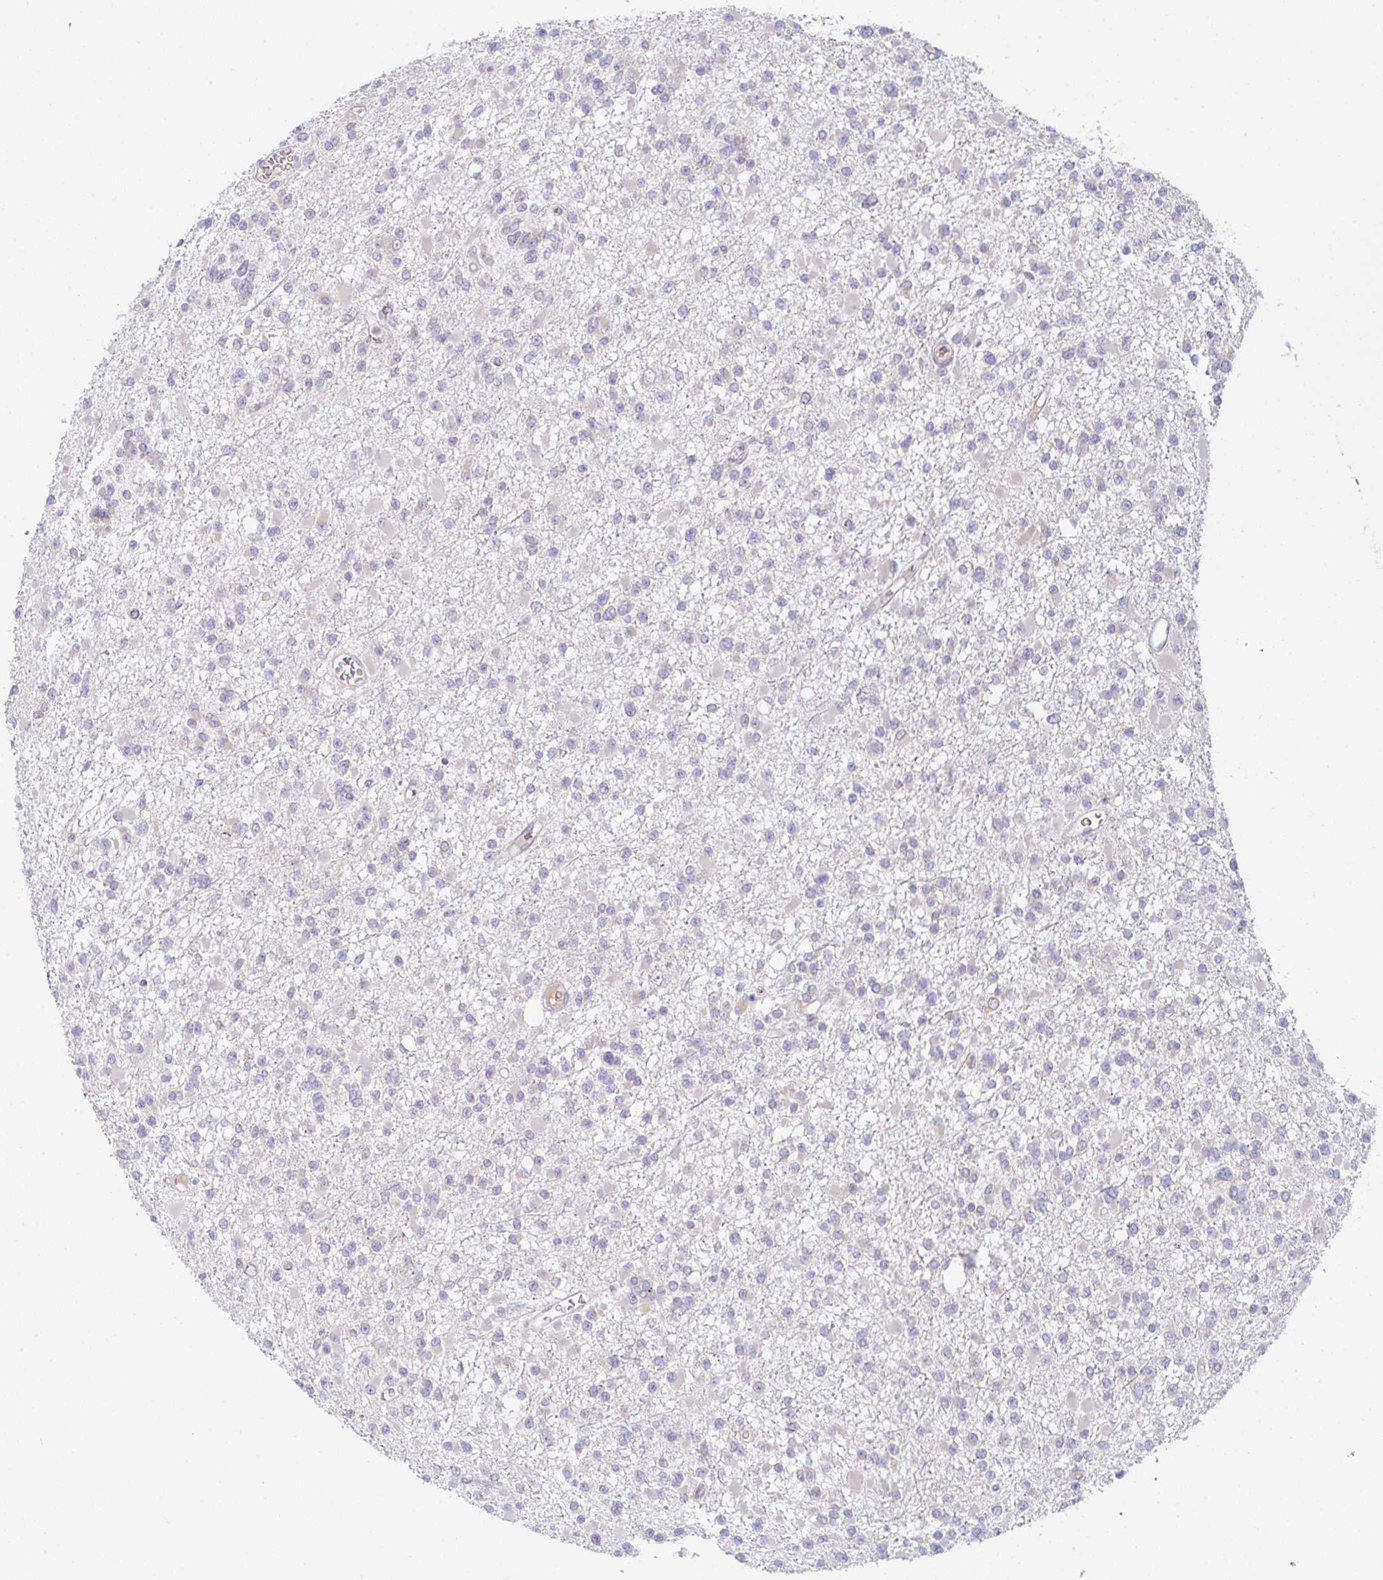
{"staining": {"intensity": "negative", "quantity": "none", "location": "none"}, "tissue": "glioma", "cell_type": "Tumor cells", "image_type": "cancer", "snomed": [{"axis": "morphology", "description": "Glioma, malignant, Low grade"}, {"axis": "topography", "description": "Brain"}], "caption": "This is an immunohistochemistry (IHC) image of human low-grade glioma (malignant). There is no positivity in tumor cells.", "gene": "DERL2", "patient": {"sex": "female", "age": 22}}